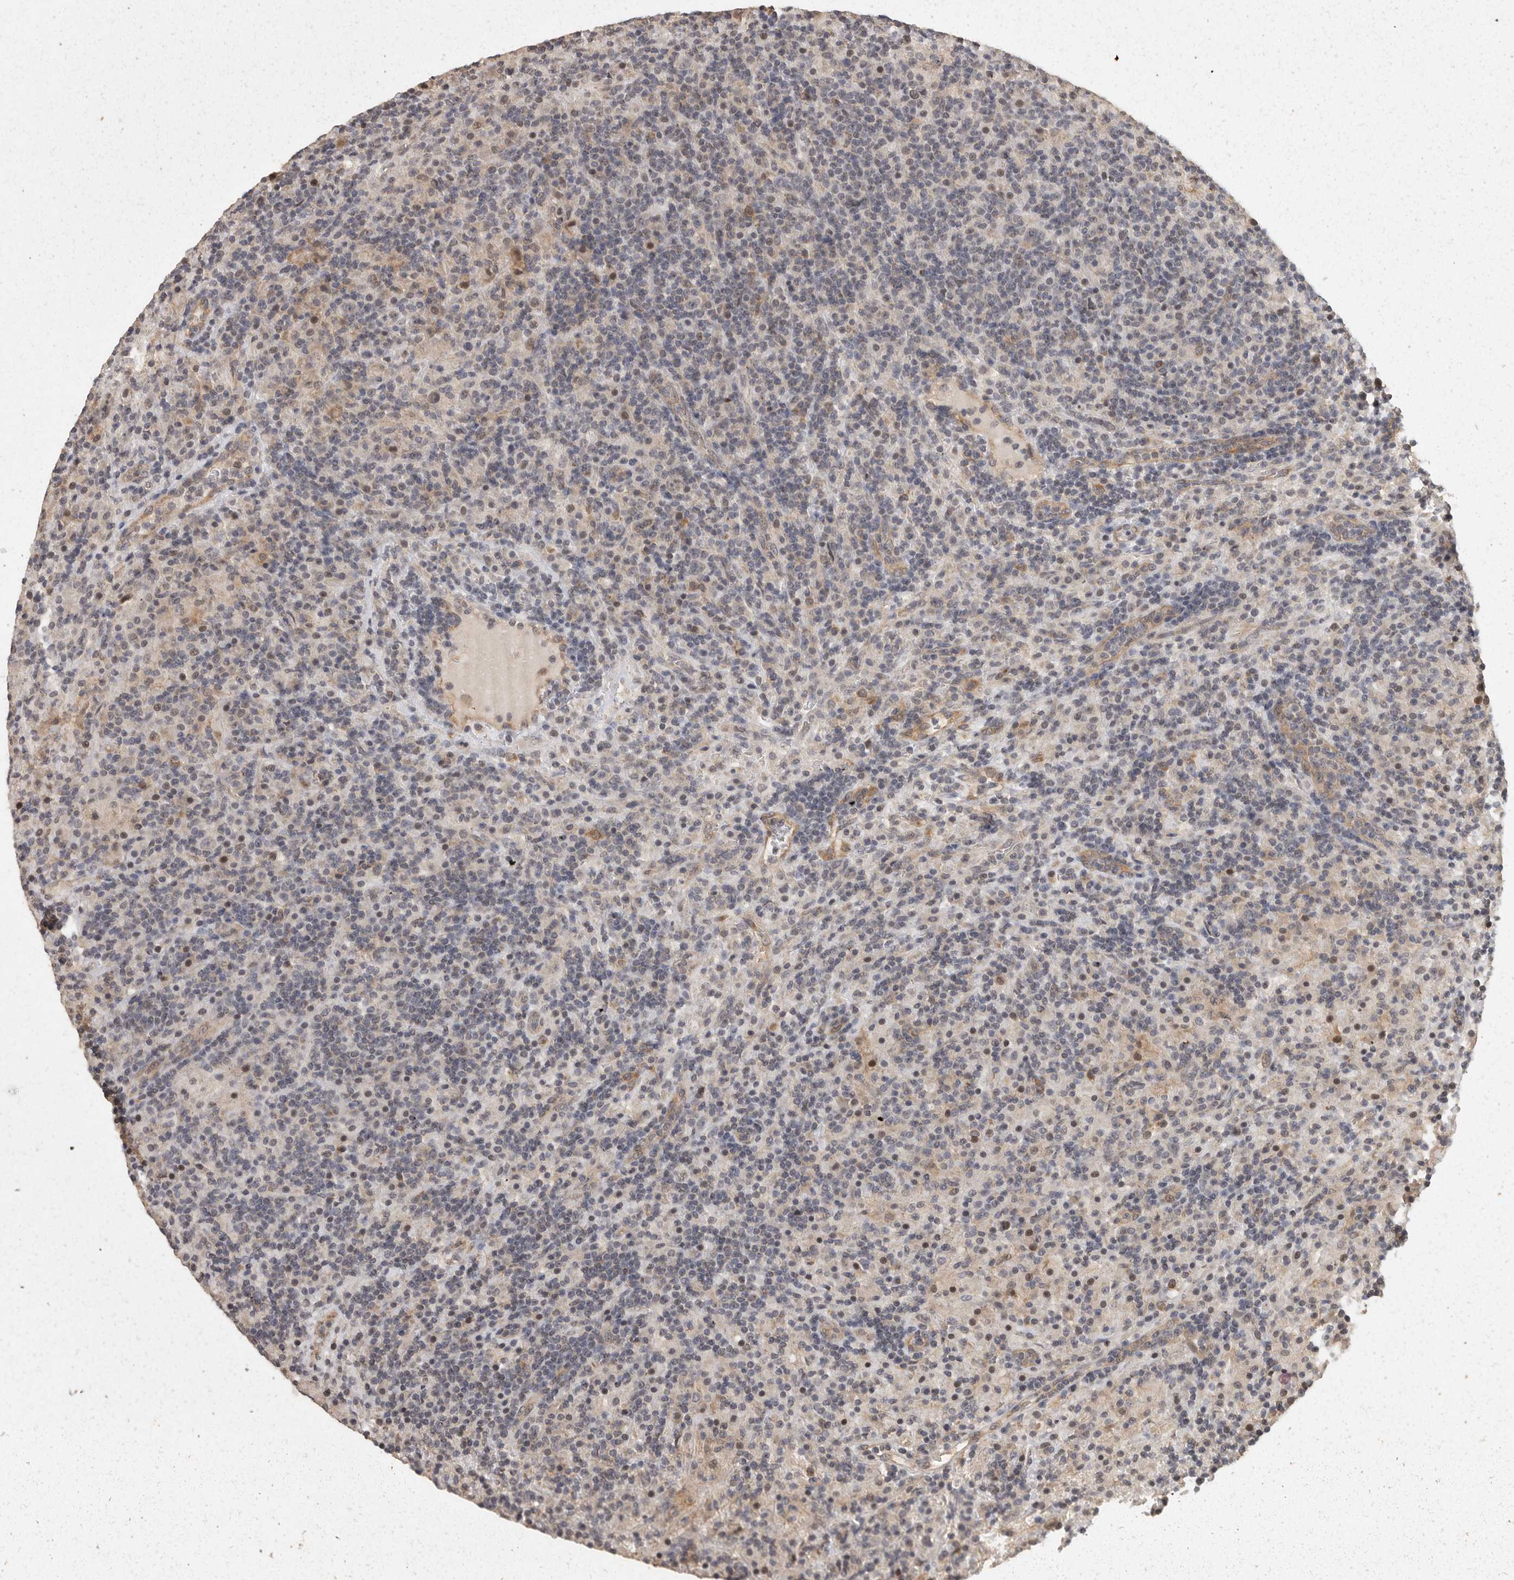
{"staining": {"intensity": "negative", "quantity": "none", "location": "none"}, "tissue": "lymphoma", "cell_type": "Tumor cells", "image_type": "cancer", "snomed": [{"axis": "morphology", "description": "Hodgkin's disease, NOS"}, {"axis": "topography", "description": "Lymph node"}], "caption": "Tumor cells are negative for brown protein staining in lymphoma.", "gene": "BAIAP2", "patient": {"sex": "male", "age": 70}}